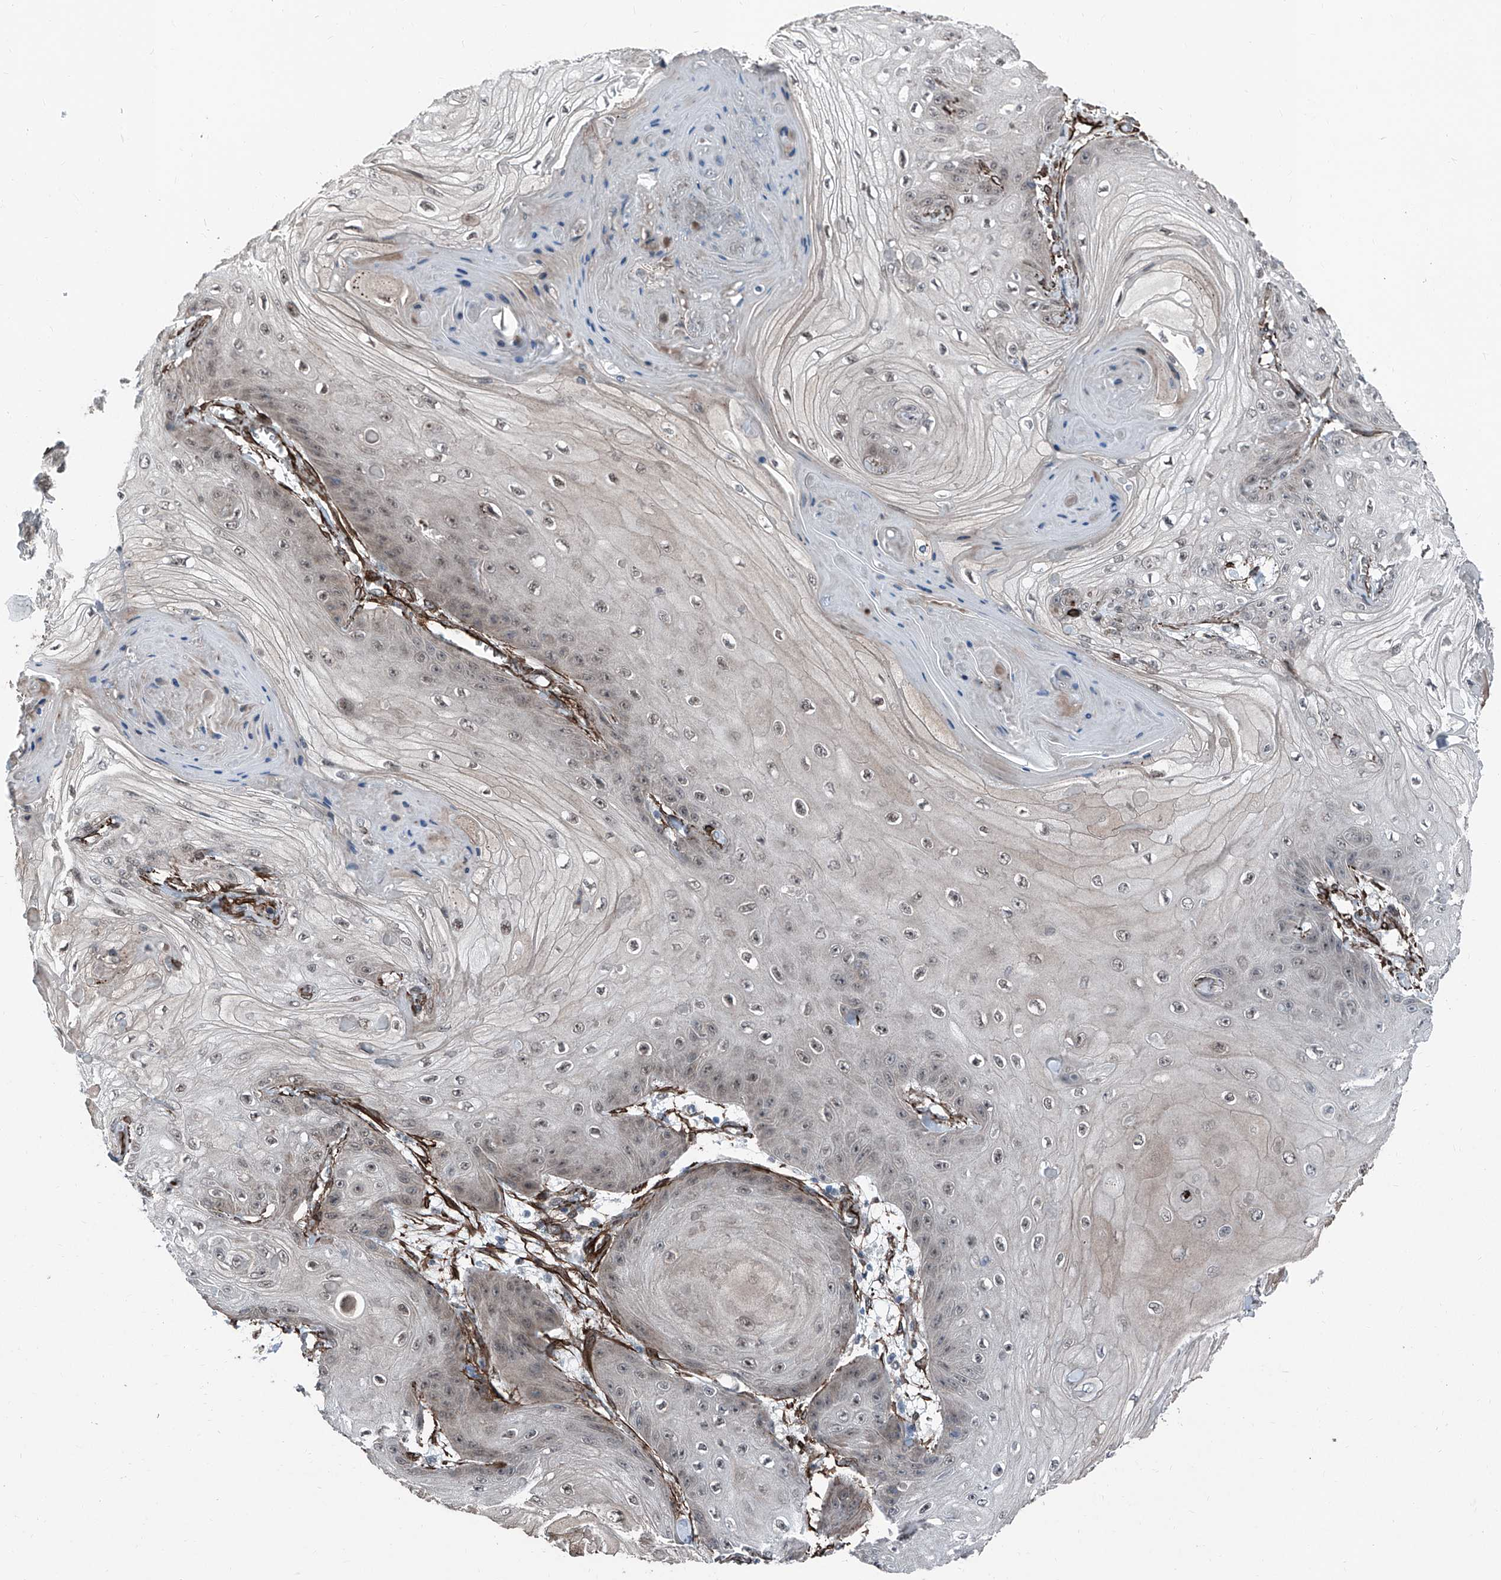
{"staining": {"intensity": "weak", "quantity": "25%-75%", "location": "nuclear"}, "tissue": "skin cancer", "cell_type": "Tumor cells", "image_type": "cancer", "snomed": [{"axis": "morphology", "description": "Squamous cell carcinoma, NOS"}, {"axis": "topography", "description": "Skin"}], "caption": "Skin cancer stained with immunohistochemistry demonstrates weak nuclear expression in about 25%-75% of tumor cells.", "gene": "COA7", "patient": {"sex": "male", "age": 74}}